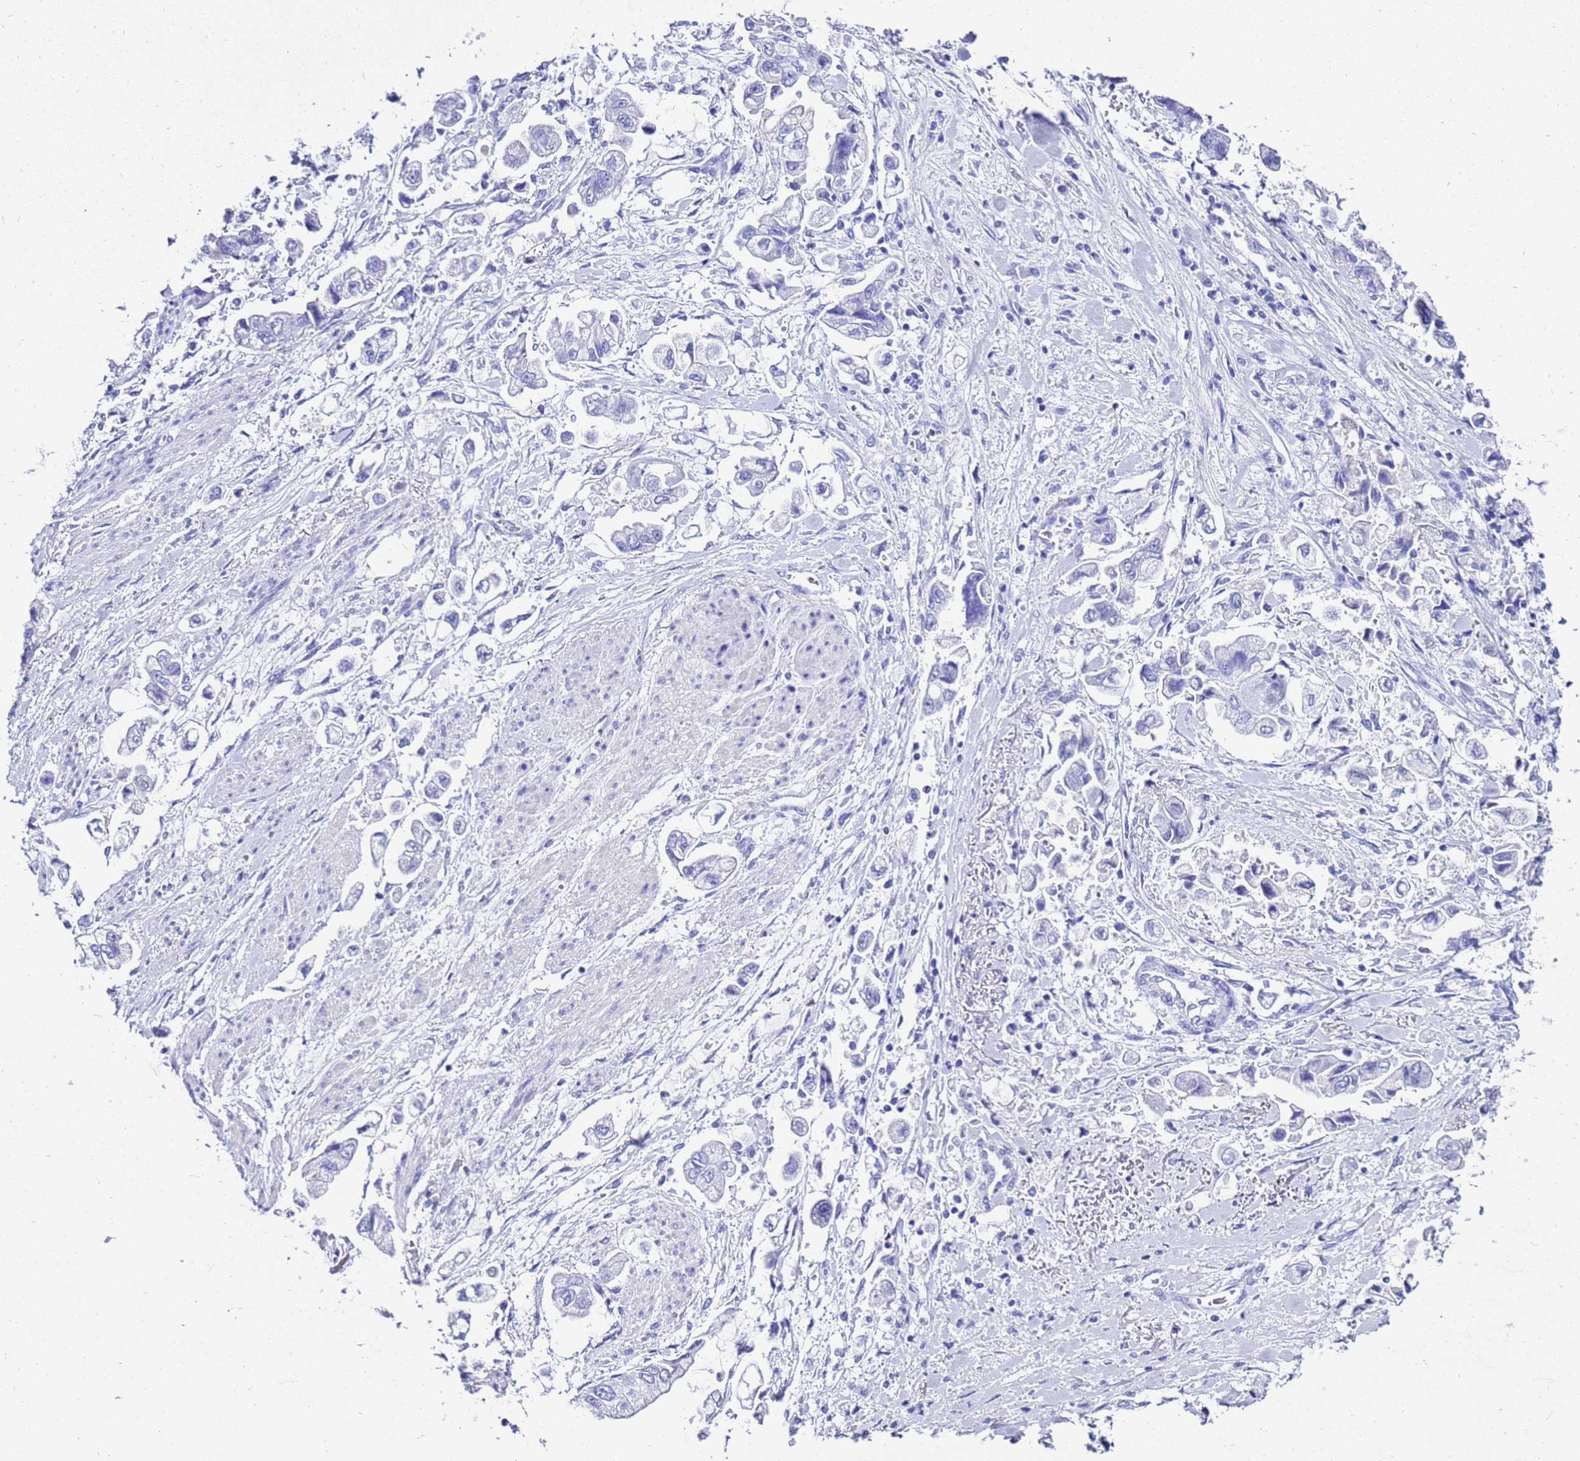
{"staining": {"intensity": "negative", "quantity": "none", "location": "none"}, "tissue": "stomach cancer", "cell_type": "Tumor cells", "image_type": "cancer", "snomed": [{"axis": "morphology", "description": "Adenocarcinoma, NOS"}, {"axis": "topography", "description": "Stomach"}], "caption": "High power microscopy micrograph of an IHC image of stomach cancer (adenocarcinoma), revealing no significant staining in tumor cells. (DAB (3,3'-diaminobenzidine) immunohistochemistry (IHC) with hematoxylin counter stain).", "gene": "LIPF", "patient": {"sex": "male", "age": 62}}